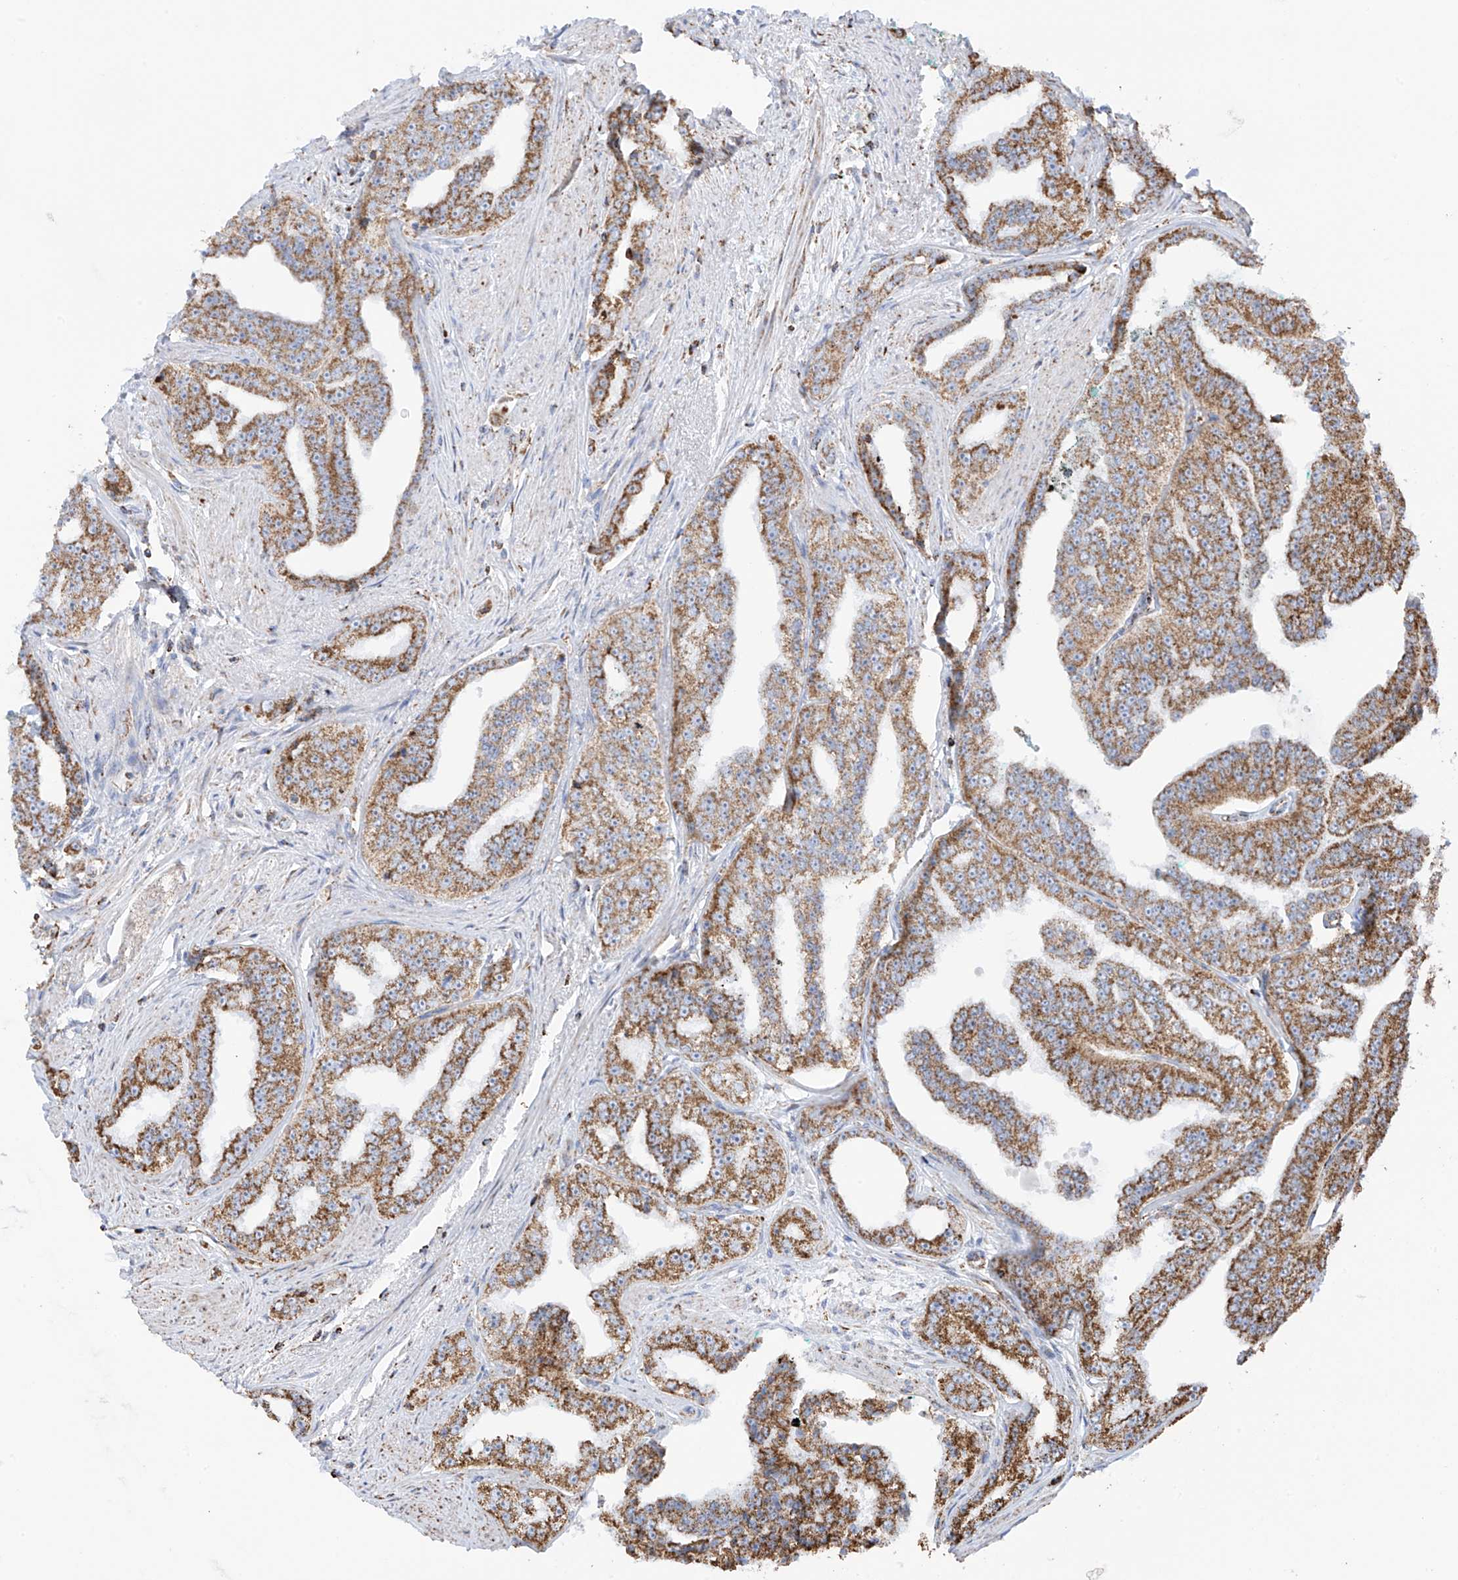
{"staining": {"intensity": "moderate", "quantity": ">75%", "location": "cytoplasmic/membranous"}, "tissue": "prostate cancer", "cell_type": "Tumor cells", "image_type": "cancer", "snomed": [{"axis": "morphology", "description": "Adenocarcinoma, High grade"}, {"axis": "topography", "description": "Prostate"}], "caption": "Prostate cancer (adenocarcinoma (high-grade)) stained for a protein shows moderate cytoplasmic/membranous positivity in tumor cells.", "gene": "XKR3", "patient": {"sex": "male", "age": 71}}